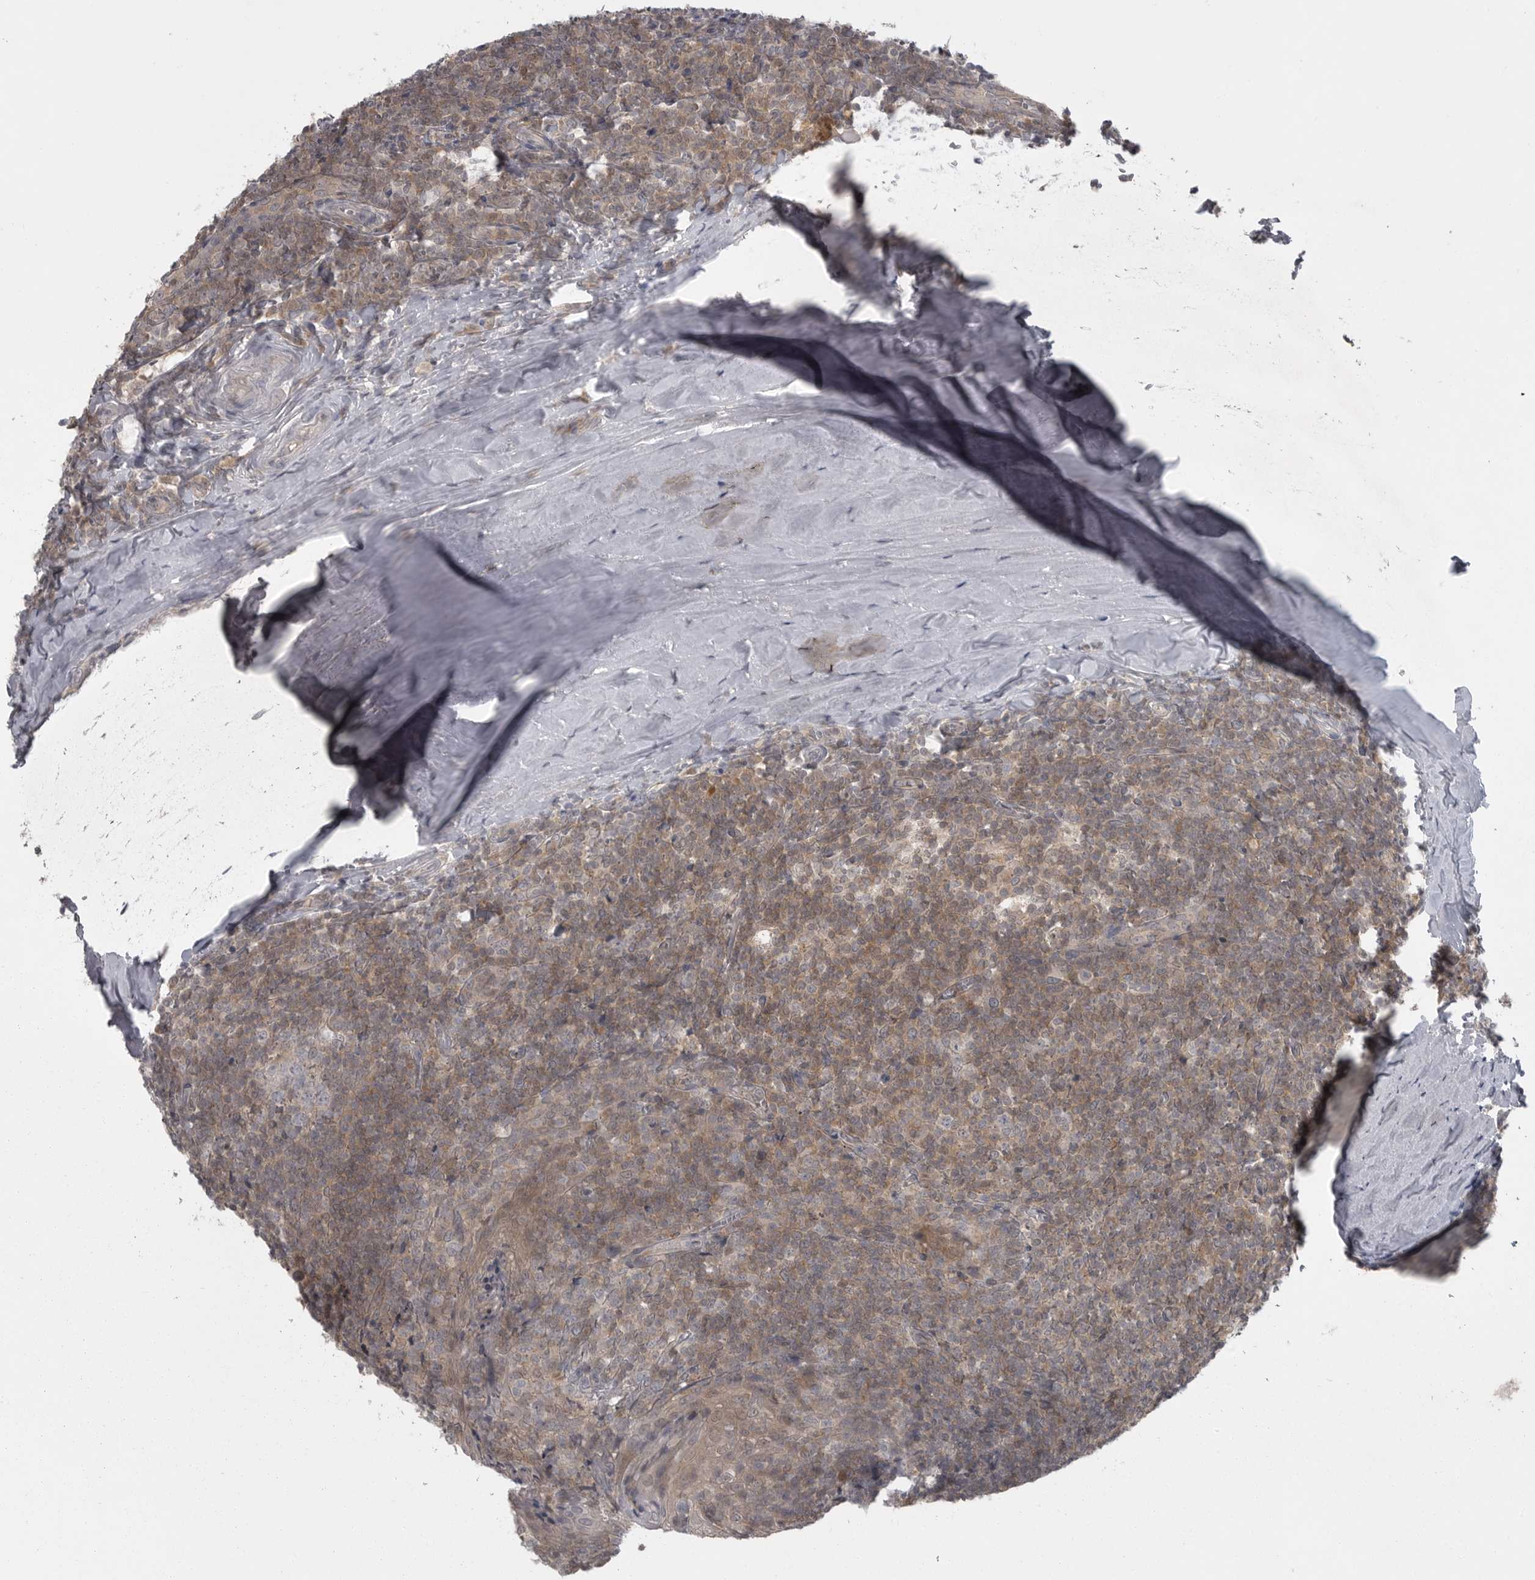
{"staining": {"intensity": "weak", "quantity": "<25%", "location": "cytoplasmic/membranous"}, "tissue": "tonsil", "cell_type": "Germinal center cells", "image_type": "normal", "snomed": [{"axis": "morphology", "description": "Normal tissue, NOS"}, {"axis": "topography", "description": "Tonsil"}], "caption": "The histopathology image displays no significant staining in germinal center cells of tonsil. (DAB immunohistochemistry (IHC), high magnification).", "gene": "PHF13", "patient": {"sex": "male", "age": 37}}